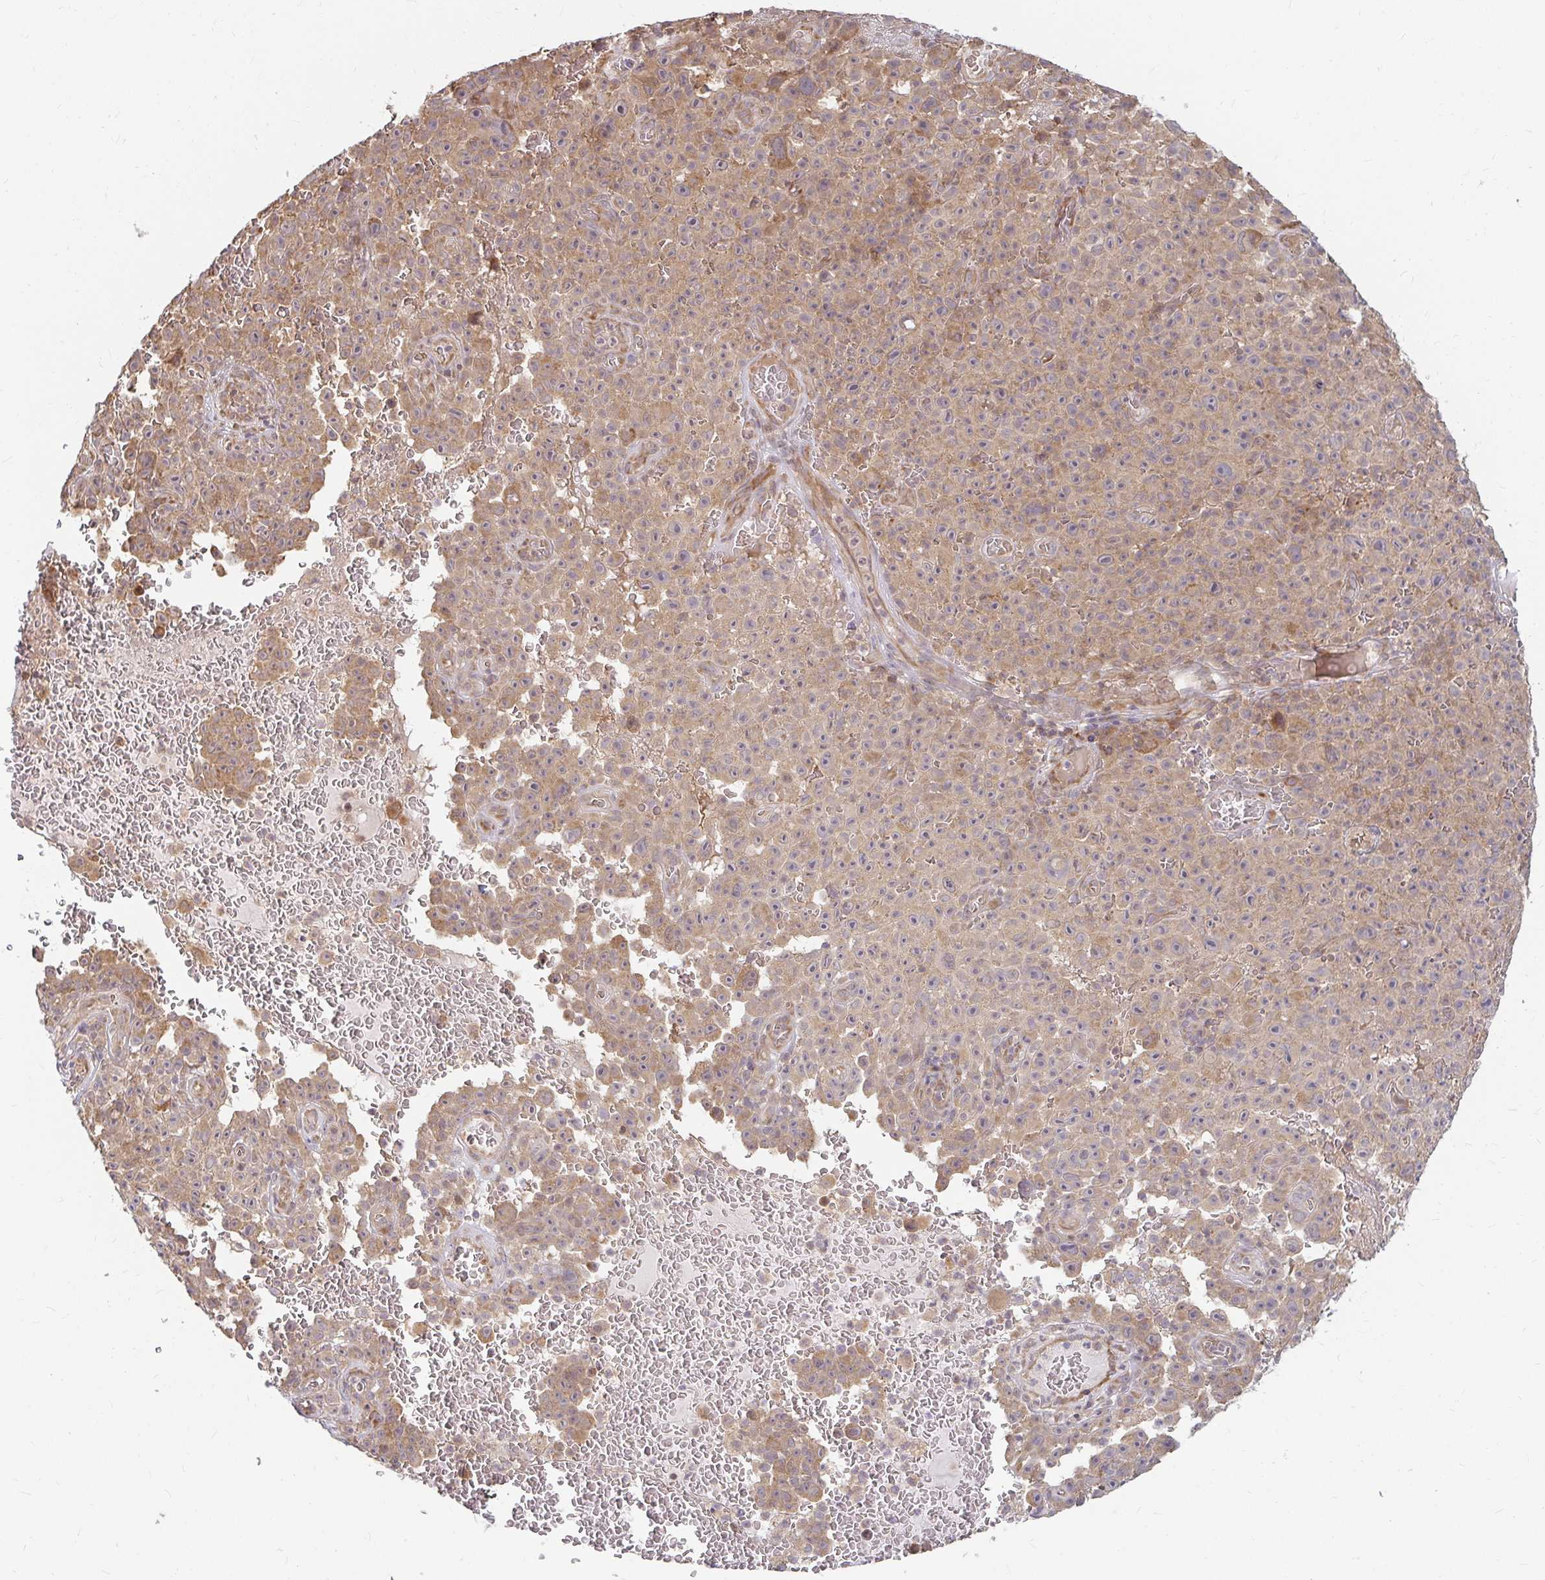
{"staining": {"intensity": "moderate", "quantity": ">75%", "location": "cytoplasmic/membranous"}, "tissue": "melanoma", "cell_type": "Tumor cells", "image_type": "cancer", "snomed": [{"axis": "morphology", "description": "Malignant melanoma, NOS"}, {"axis": "topography", "description": "Skin"}], "caption": "Protein expression analysis of human melanoma reveals moderate cytoplasmic/membranous staining in about >75% of tumor cells.", "gene": "CAST", "patient": {"sex": "female", "age": 82}}